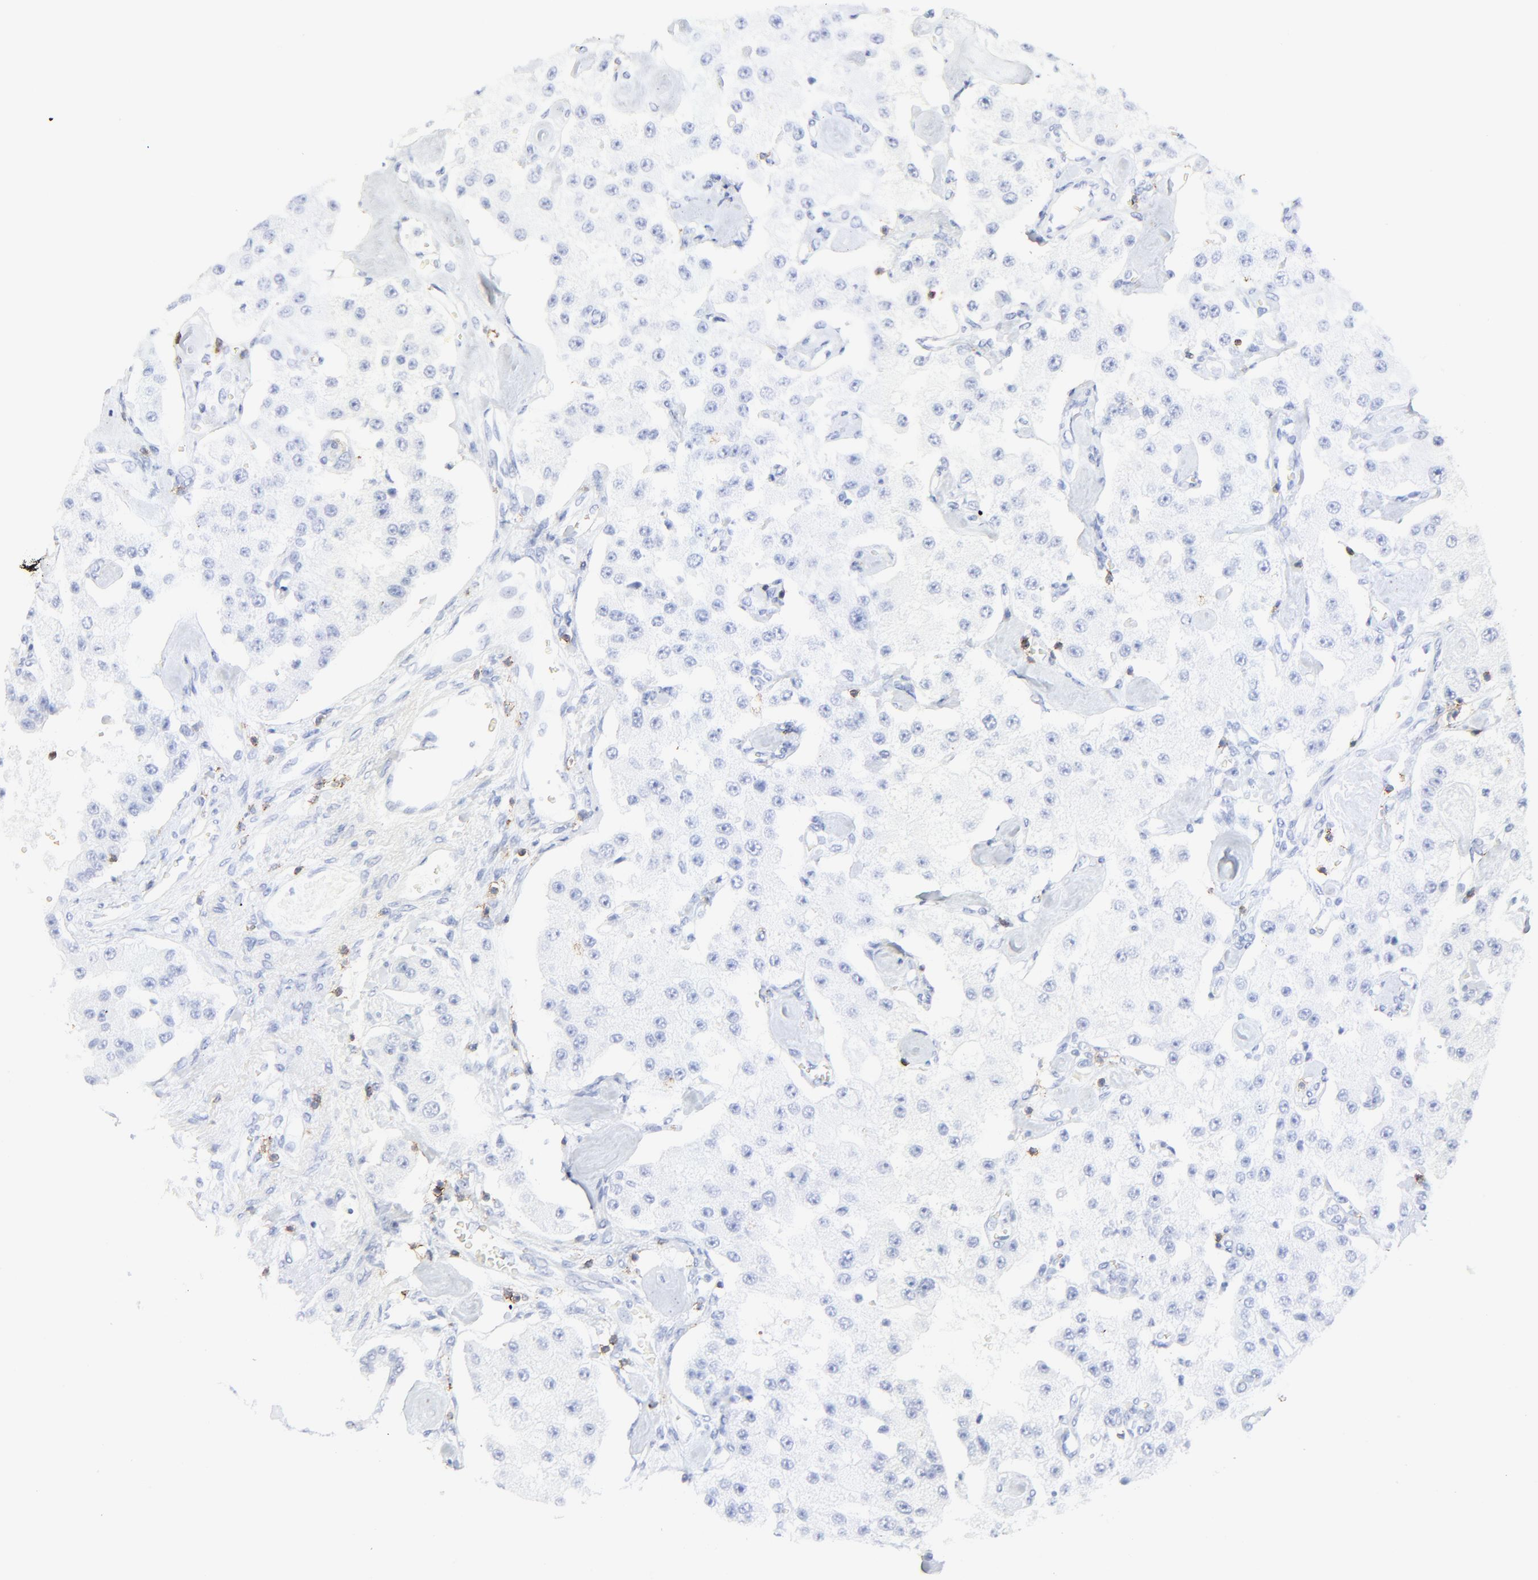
{"staining": {"intensity": "negative", "quantity": "none", "location": "none"}, "tissue": "carcinoid", "cell_type": "Tumor cells", "image_type": "cancer", "snomed": [{"axis": "morphology", "description": "Carcinoid, malignant, NOS"}, {"axis": "topography", "description": "Pancreas"}], "caption": "IHC of carcinoid (malignant) demonstrates no staining in tumor cells.", "gene": "LCK", "patient": {"sex": "male", "age": 41}}